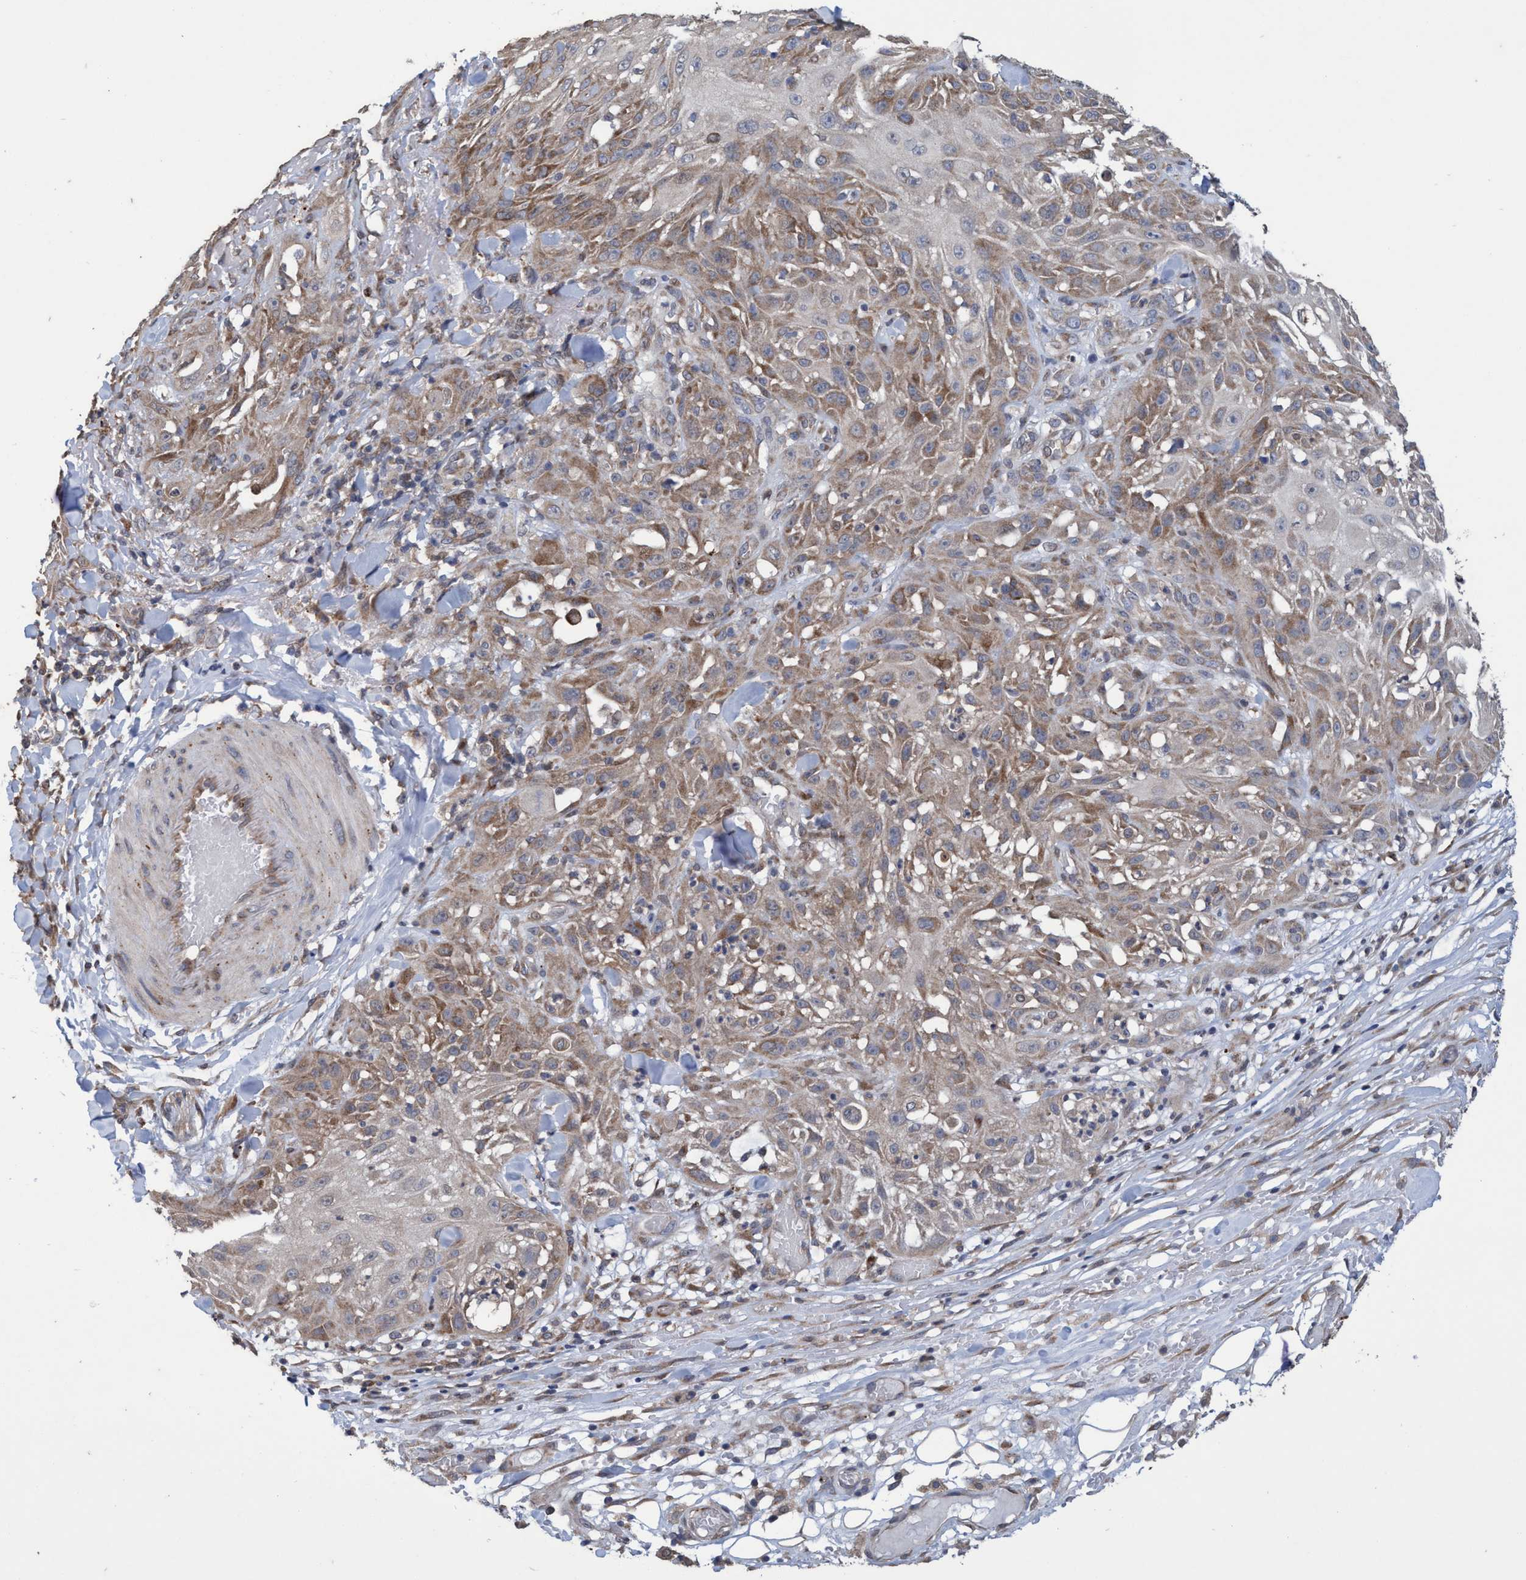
{"staining": {"intensity": "moderate", "quantity": "25%-75%", "location": "cytoplasmic/membranous"}, "tissue": "skin cancer", "cell_type": "Tumor cells", "image_type": "cancer", "snomed": [{"axis": "morphology", "description": "Squamous cell carcinoma, NOS"}, {"axis": "topography", "description": "Skin"}], "caption": "IHC micrograph of neoplastic tissue: skin squamous cell carcinoma stained using immunohistochemistry reveals medium levels of moderate protein expression localized specifically in the cytoplasmic/membranous of tumor cells, appearing as a cytoplasmic/membranous brown color.", "gene": "BBS9", "patient": {"sex": "male", "age": 75}}